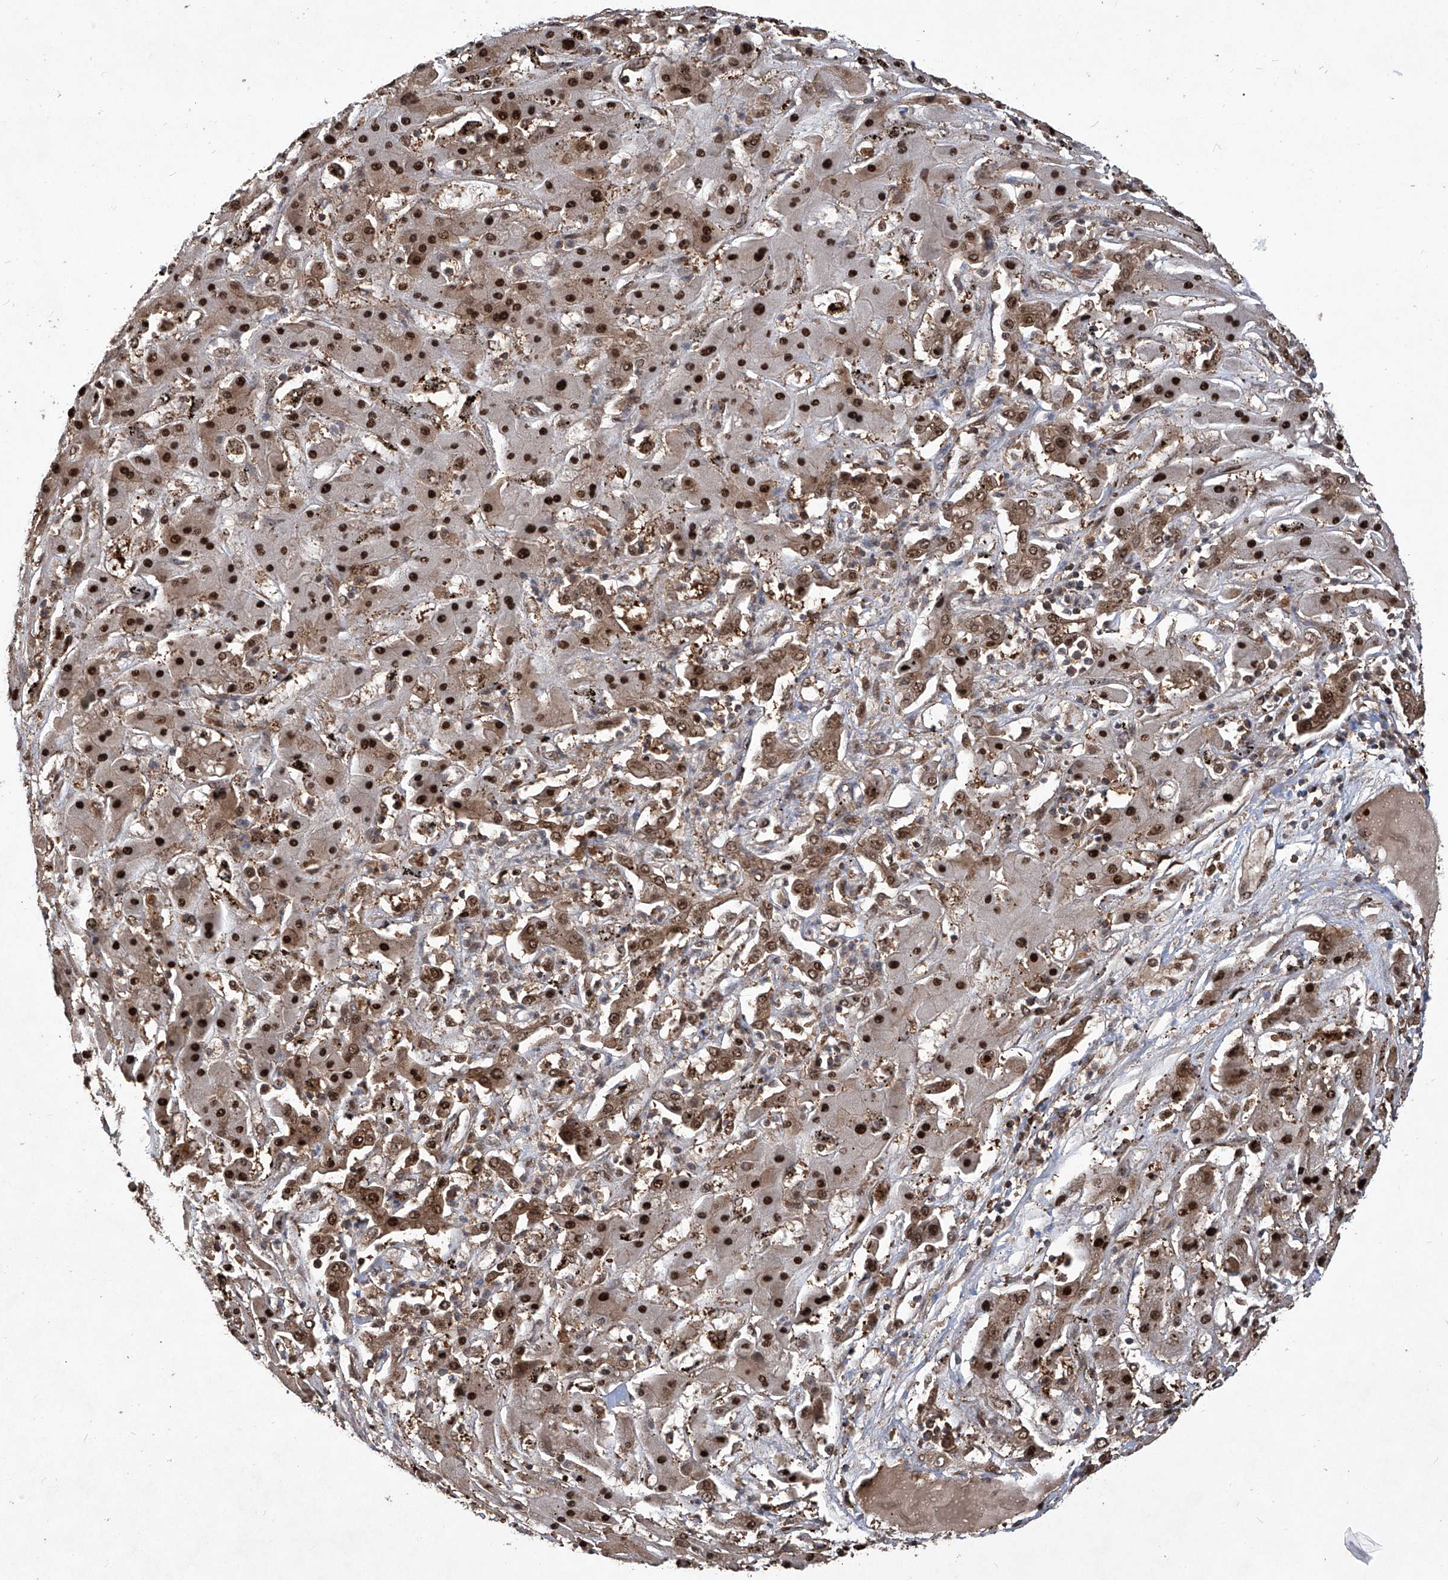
{"staining": {"intensity": "strong", "quantity": ">75%", "location": "cytoplasmic/membranous,nuclear"}, "tissue": "liver cancer", "cell_type": "Tumor cells", "image_type": "cancer", "snomed": [{"axis": "morphology", "description": "Cholangiocarcinoma"}, {"axis": "topography", "description": "Liver"}], "caption": "The photomicrograph displays staining of liver cholangiocarcinoma, revealing strong cytoplasmic/membranous and nuclear protein positivity (brown color) within tumor cells. The protein of interest is stained brown, and the nuclei are stained in blue (DAB IHC with brightfield microscopy, high magnification).", "gene": "PSMB1", "patient": {"sex": "male", "age": 67}}